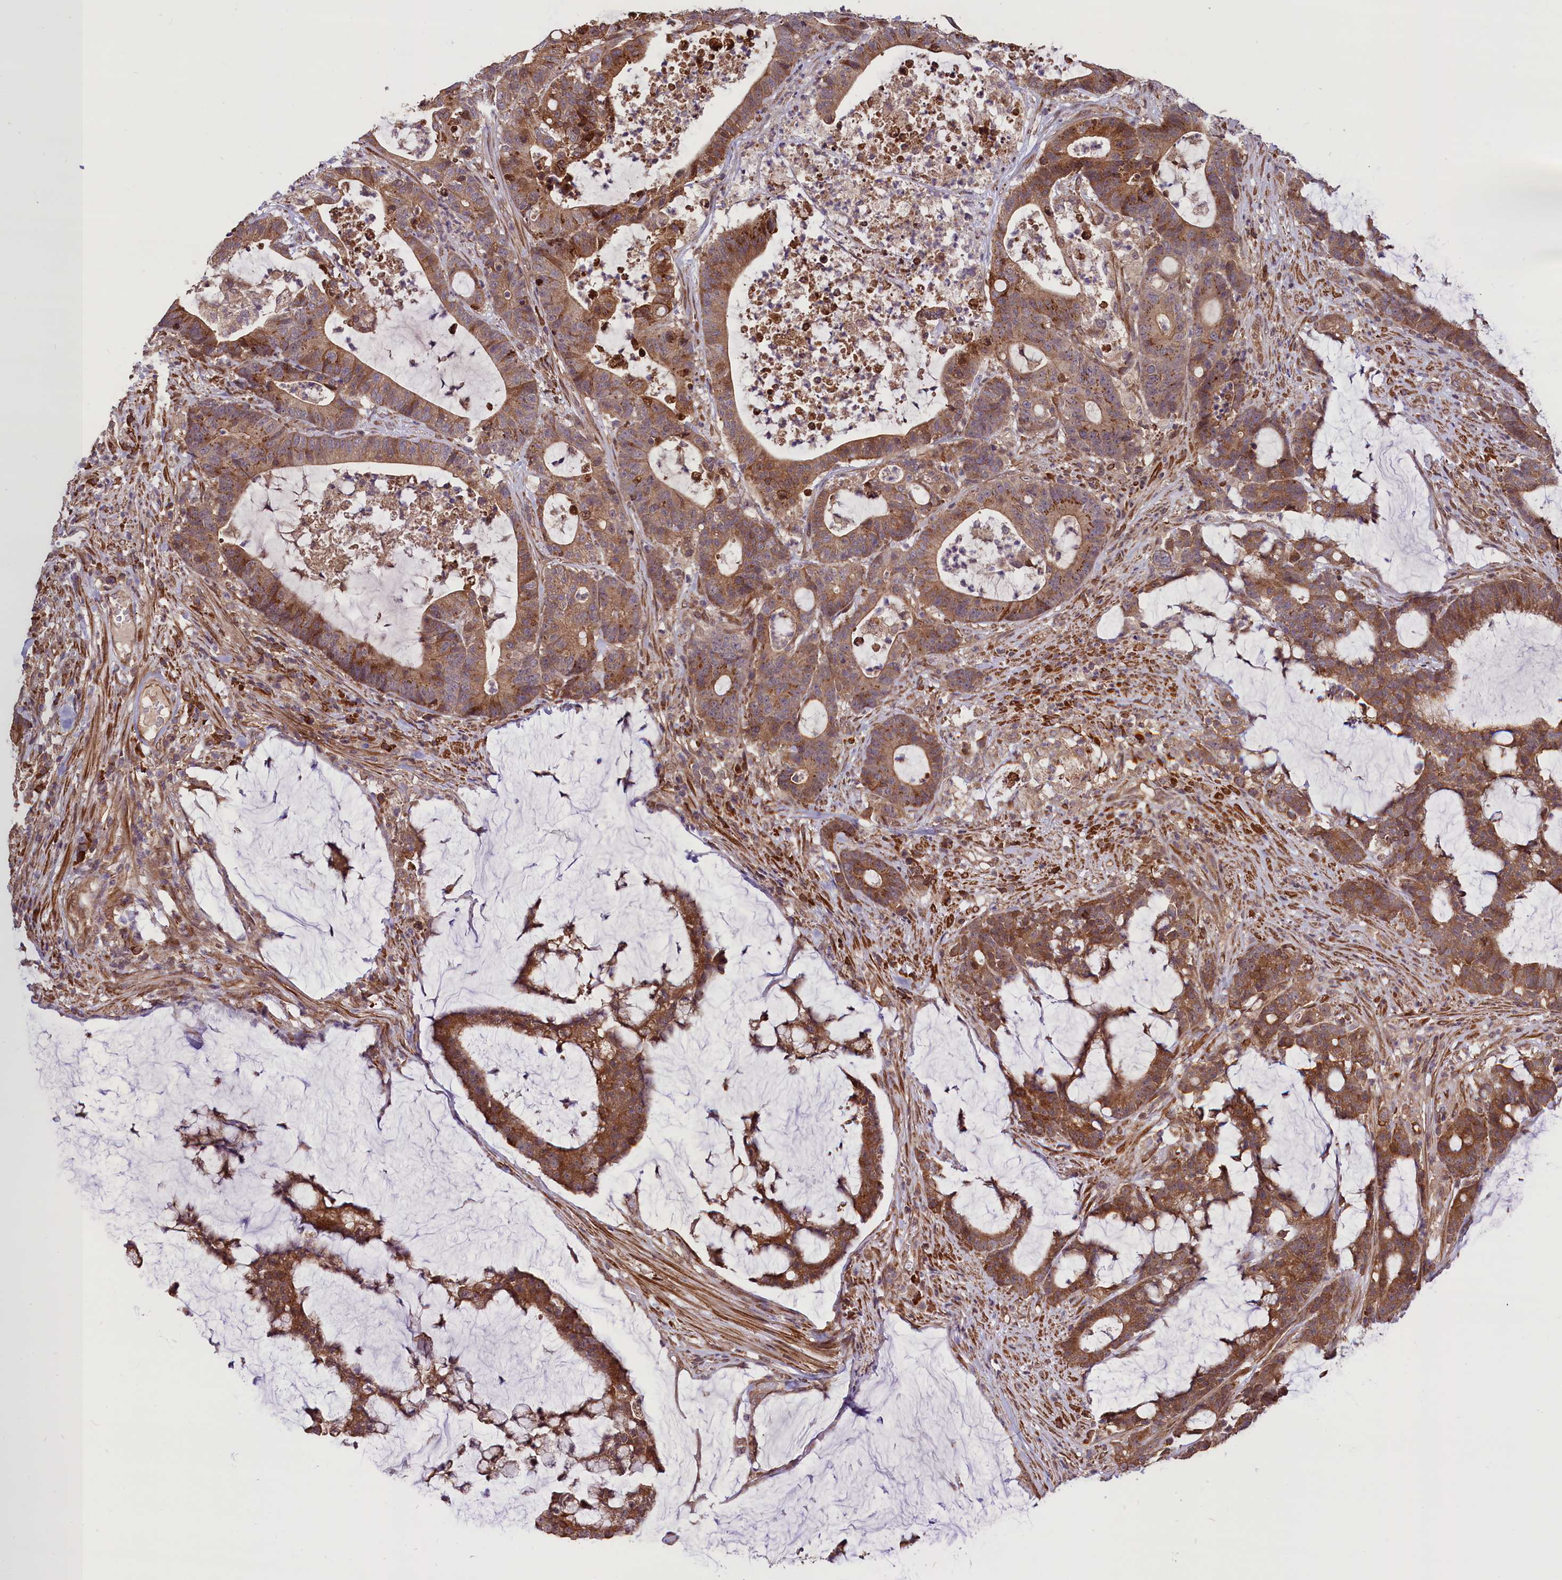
{"staining": {"intensity": "moderate", "quantity": ">75%", "location": "cytoplasmic/membranous"}, "tissue": "colorectal cancer", "cell_type": "Tumor cells", "image_type": "cancer", "snomed": [{"axis": "morphology", "description": "Adenocarcinoma, NOS"}, {"axis": "topography", "description": "Colon"}], "caption": "A photomicrograph of adenocarcinoma (colorectal) stained for a protein displays moderate cytoplasmic/membranous brown staining in tumor cells.", "gene": "HDAC5", "patient": {"sex": "female", "age": 84}}